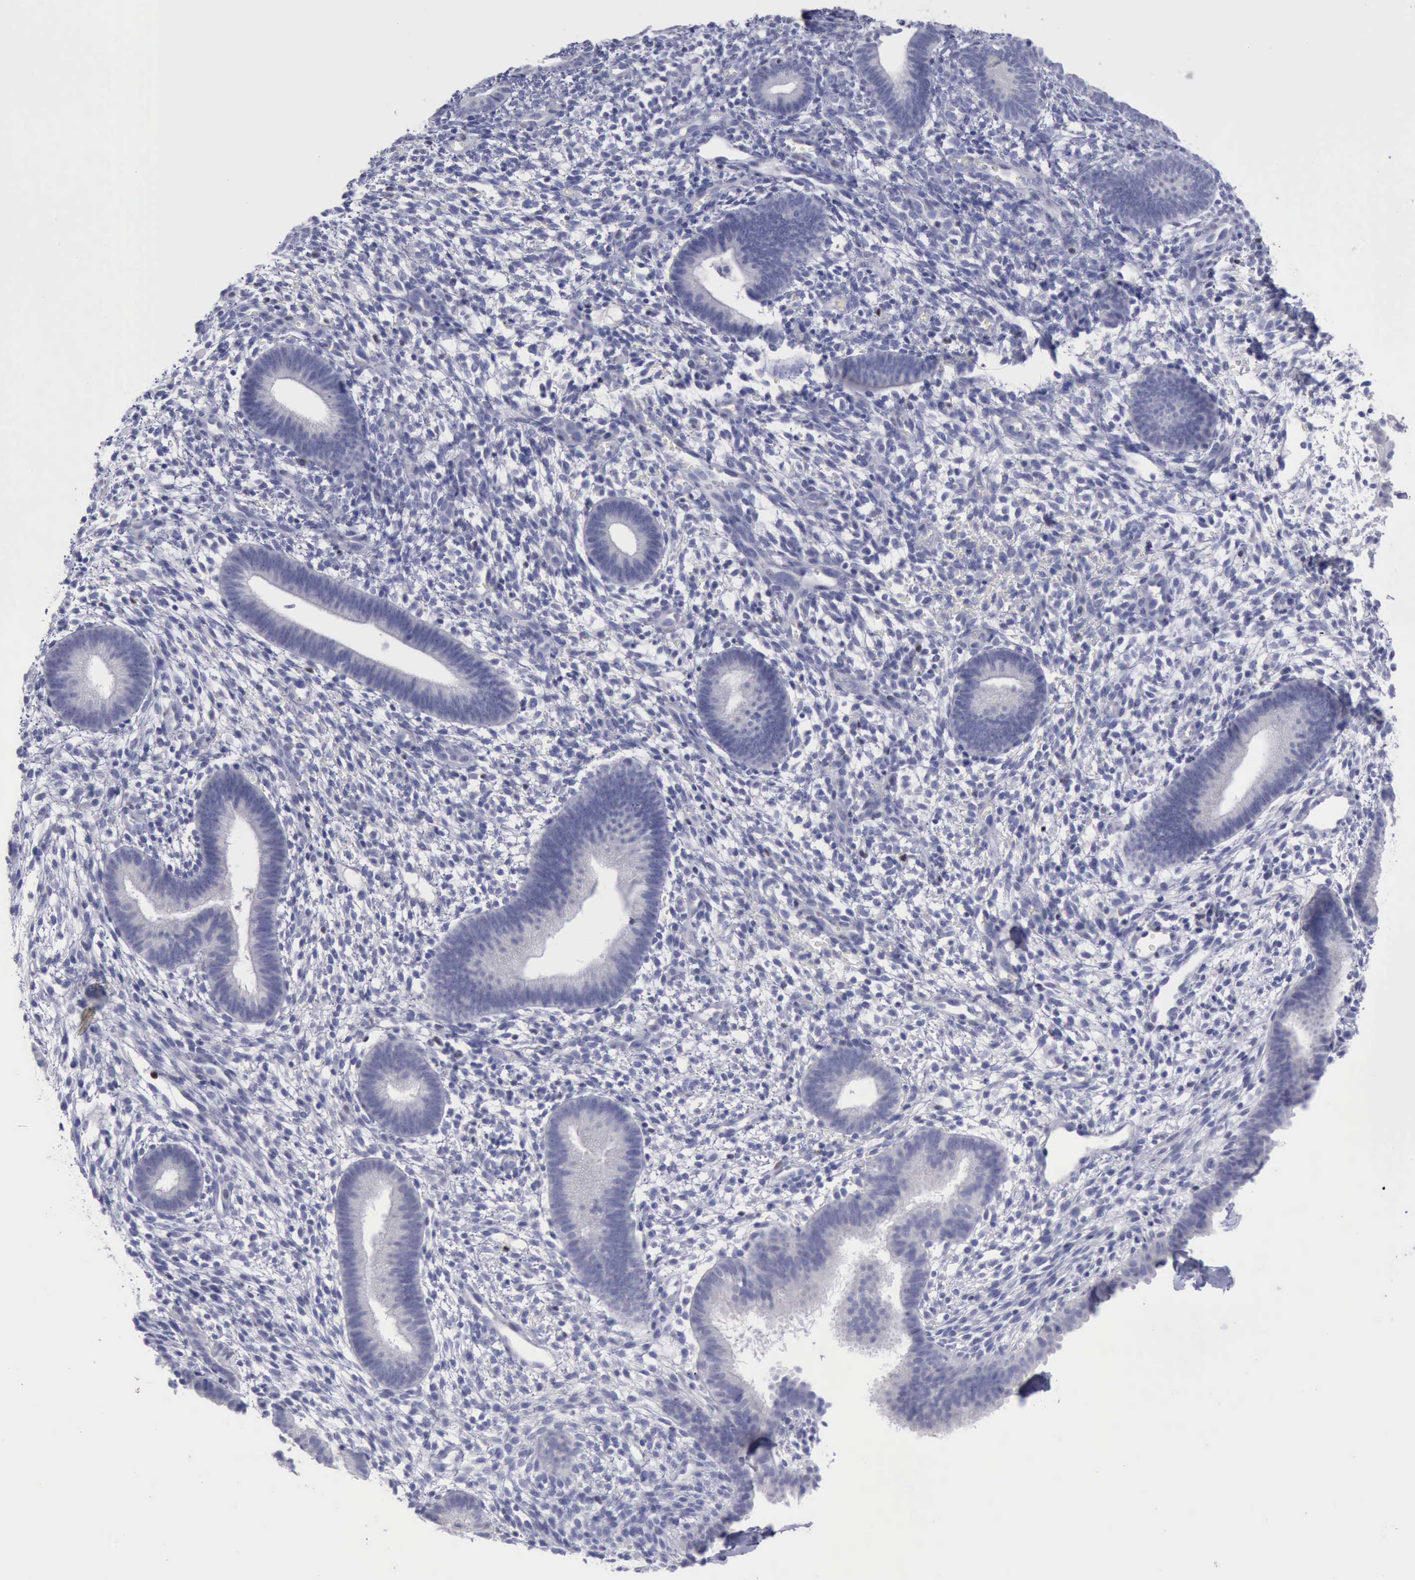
{"staining": {"intensity": "negative", "quantity": "none", "location": "none"}, "tissue": "endometrium", "cell_type": "Cells in endometrial stroma", "image_type": "normal", "snomed": [{"axis": "morphology", "description": "Normal tissue, NOS"}, {"axis": "topography", "description": "Smooth muscle"}, {"axis": "topography", "description": "Endometrium"}], "caption": "Micrograph shows no protein expression in cells in endometrial stroma of unremarkable endometrium.", "gene": "SATB2", "patient": {"sex": "female", "age": 57}}